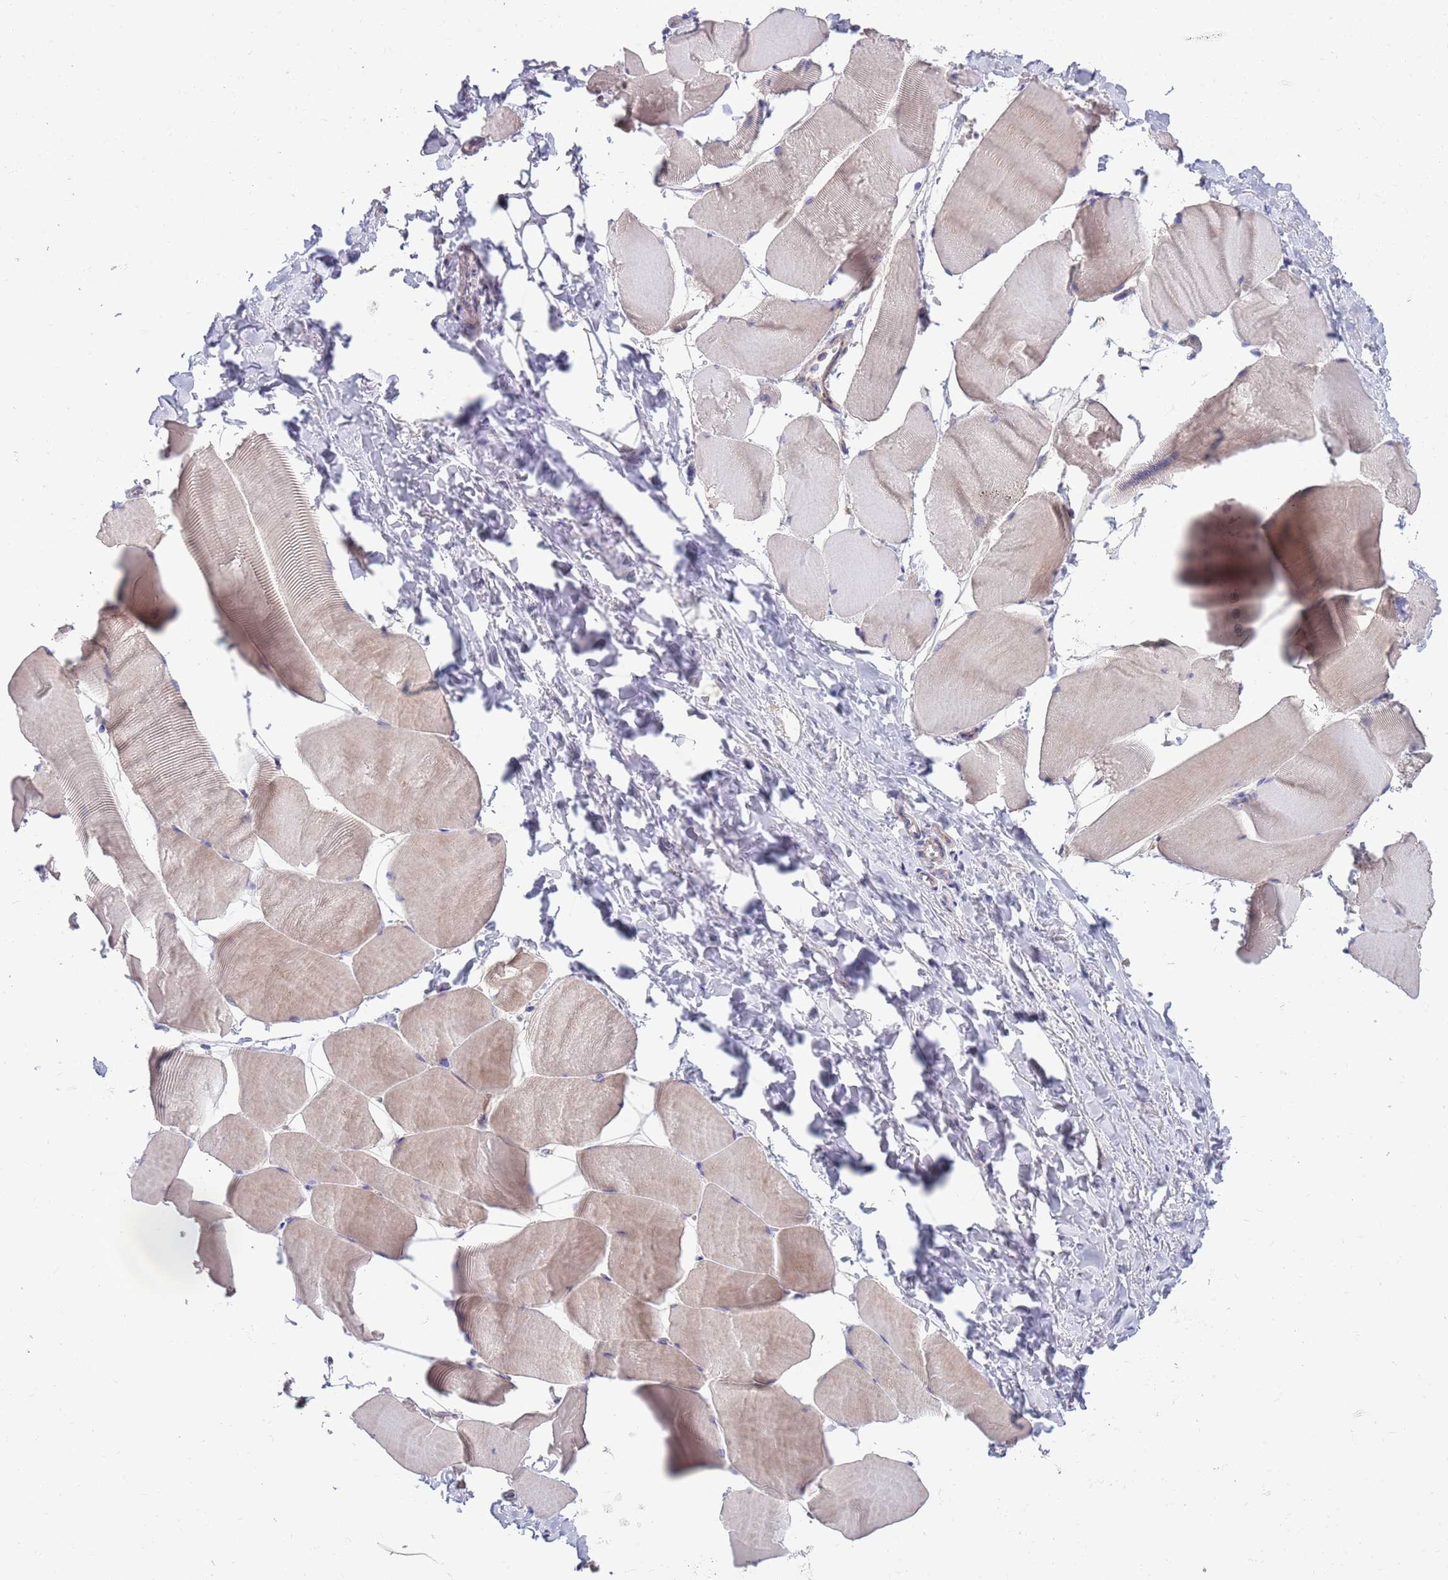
{"staining": {"intensity": "weak", "quantity": "<25%", "location": "cytoplasmic/membranous"}, "tissue": "skeletal muscle", "cell_type": "Myocytes", "image_type": "normal", "snomed": [{"axis": "morphology", "description": "Normal tissue, NOS"}, {"axis": "topography", "description": "Skeletal muscle"}], "caption": "Immunohistochemical staining of benign human skeletal muscle demonstrates no significant expression in myocytes.", "gene": "DDT", "patient": {"sex": "male", "age": 25}}